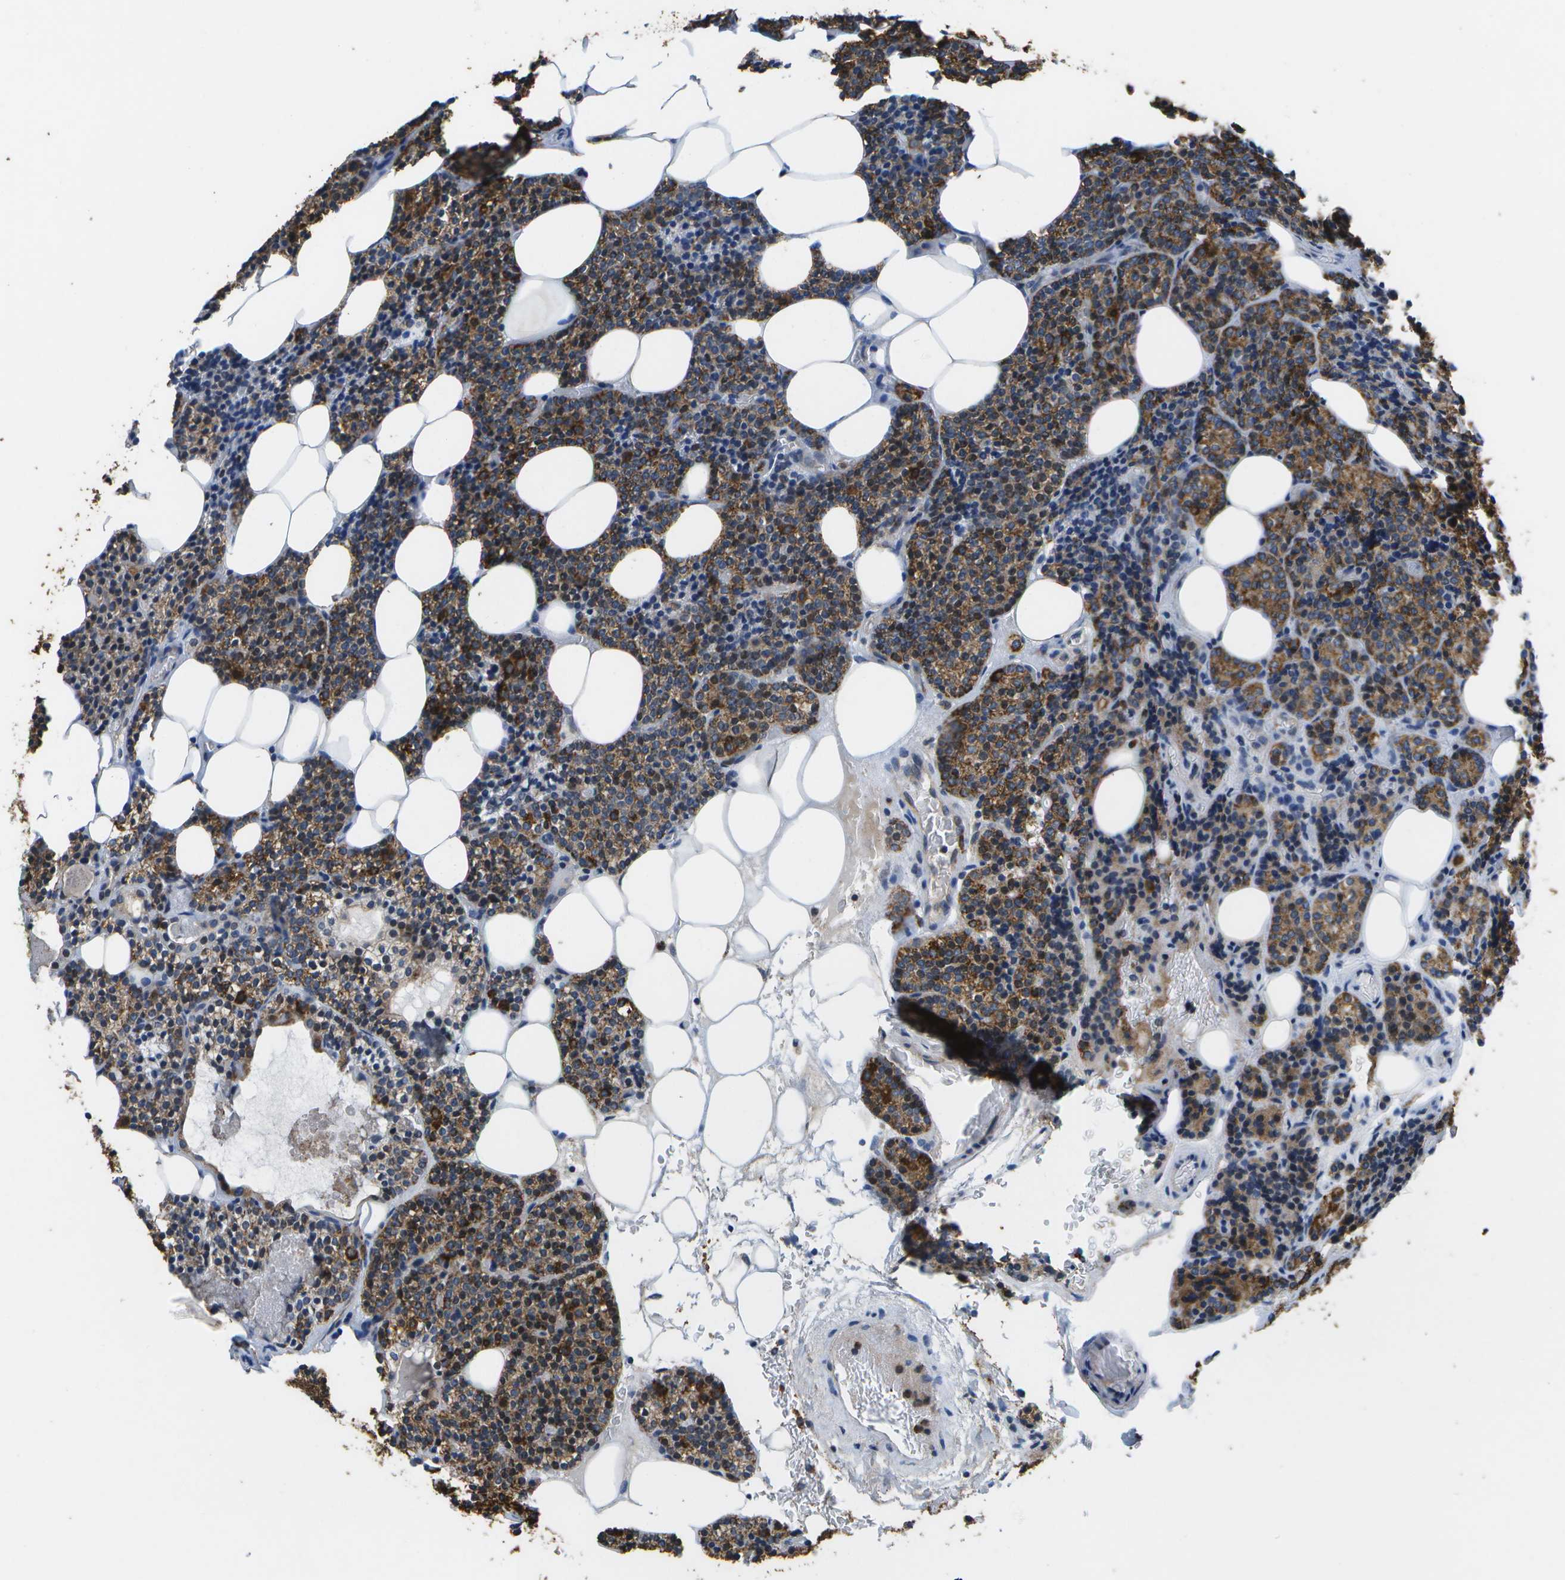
{"staining": {"intensity": "strong", "quantity": ">75%", "location": "cytoplasmic/membranous"}, "tissue": "parathyroid gland", "cell_type": "Glandular cells", "image_type": "normal", "snomed": [{"axis": "morphology", "description": "Normal tissue, NOS"}, {"axis": "morphology", "description": "Adenoma, NOS"}, {"axis": "topography", "description": "Parathyroid gland"}], "caption": "Approximately >75% of glandular cells in normal parathyroid gland exhibit strong cytoplasmic/membranous protein expression as visualized by brown immunohistochemical staining.", "gene": "GALNT15", "patient": {"sex": "female", "age": 54}}